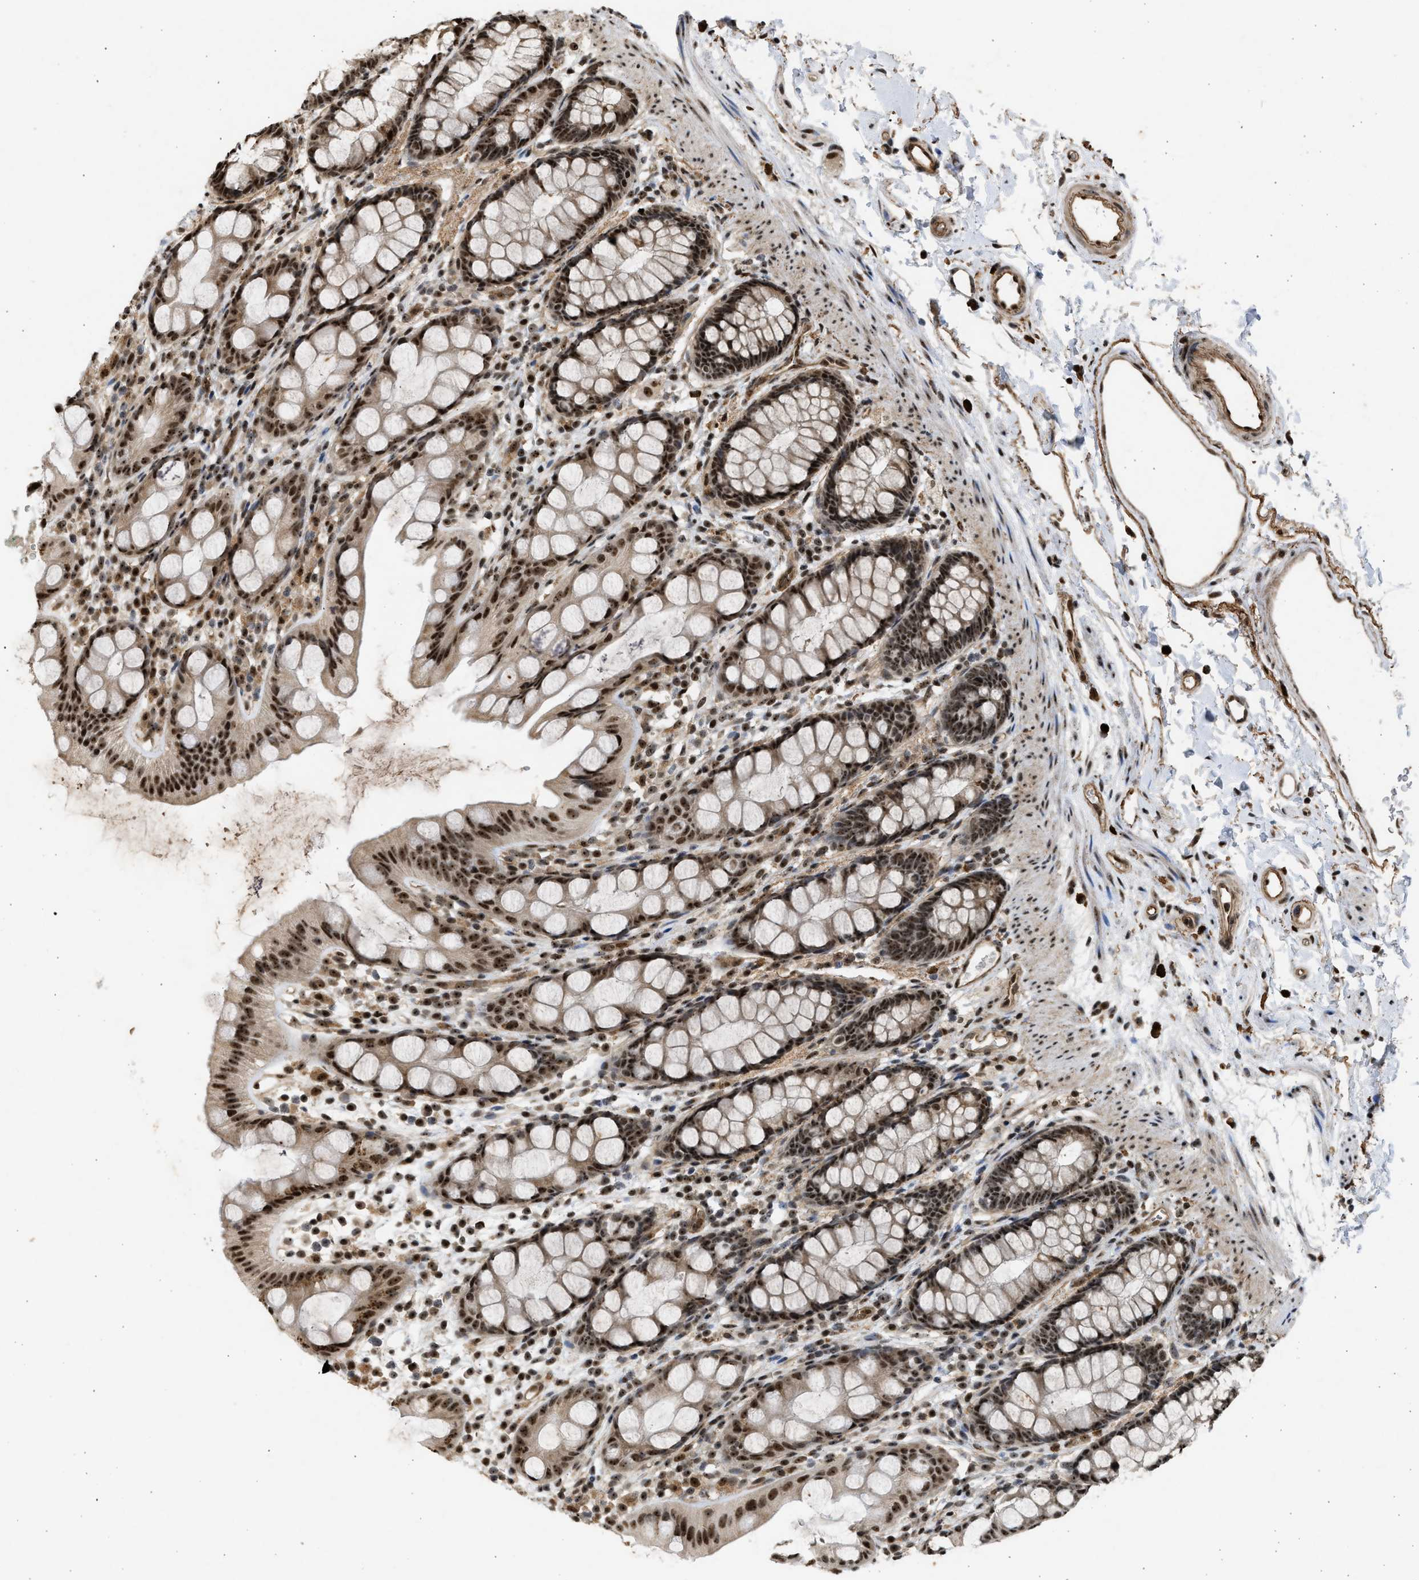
{"staining": {"intensity": "strong", "quantity": ">75%", "location": "cytoplasmic/membranous,nuclear"}, "tissue": "rectum", "cell_type": "Glandular cells", "image_type": "normal", "snomed": [{"axis": "morphology", "description": "Normal tissue, NOS"}, {"axis": "topography", "description": "Rectum"}], "caption": "Human rectum stained for a protein (brown) displays strong cytoplasmic/membranous,nuclear positive positivity in about >75% of glandular cells.", "gene": "TFDP2", "patient": {"sex": "female", "age": 65}}